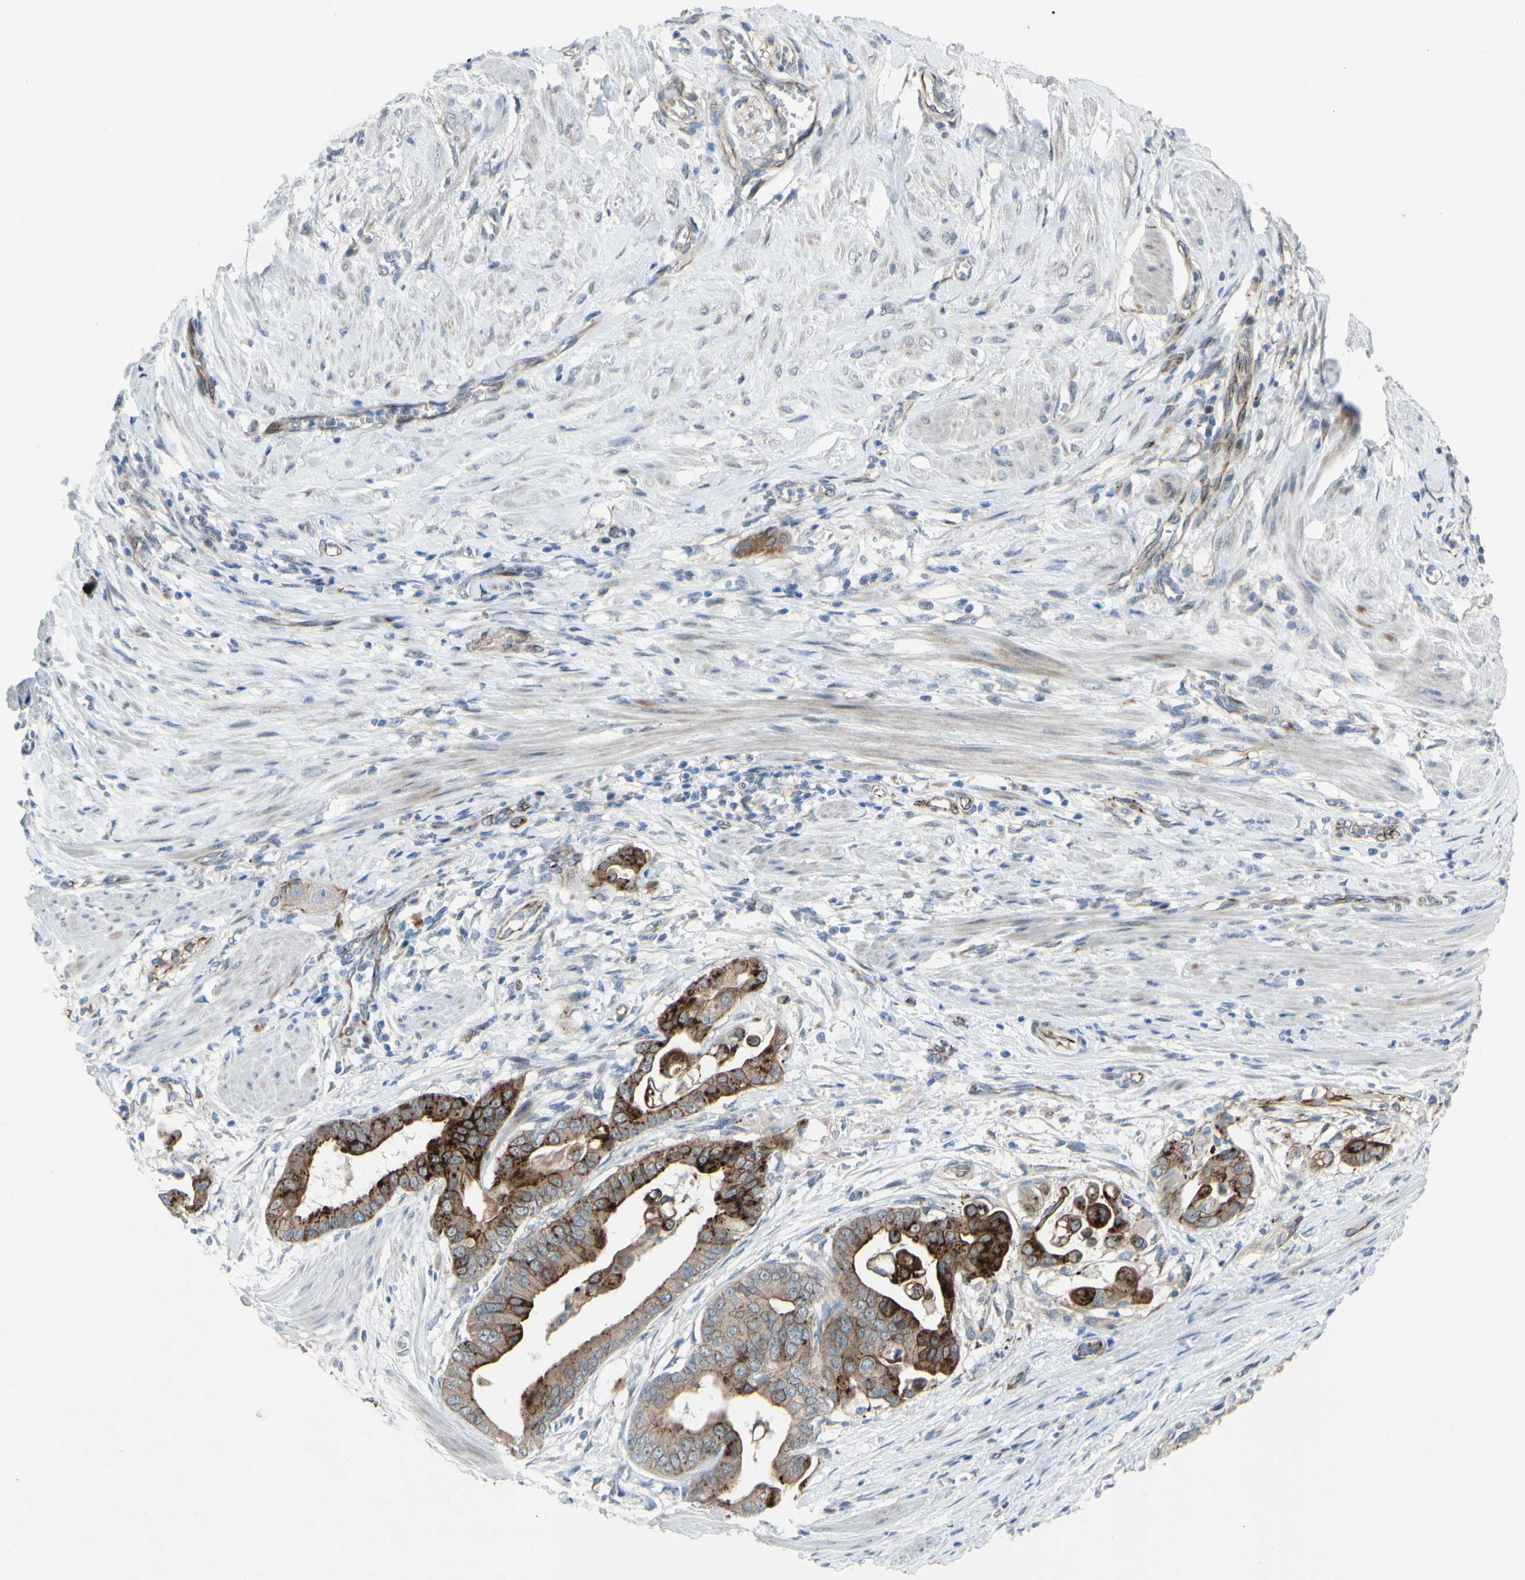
{"staining": {"intensity": "strong", "quantity": ">75%", "location": "cytoplasmic/membranous"}, "tissue": "pancreatic cancer", "cell_type": "Tumor cells", "image_type": "cancer", "snomed": [{"axis": "morphology", "description": "Adenocarcinoma, NOS"}, {"axis": "topography", "description": "Pancreas"}], "caption": "Pancreatic cancer tissue exhibits strong cytoplasmic/membranous expression in about >75% of tumor cells, visualized by immunohistochemistry.", "gene": "CDCP1", "patient": {"sex": "female", "age": 75}}